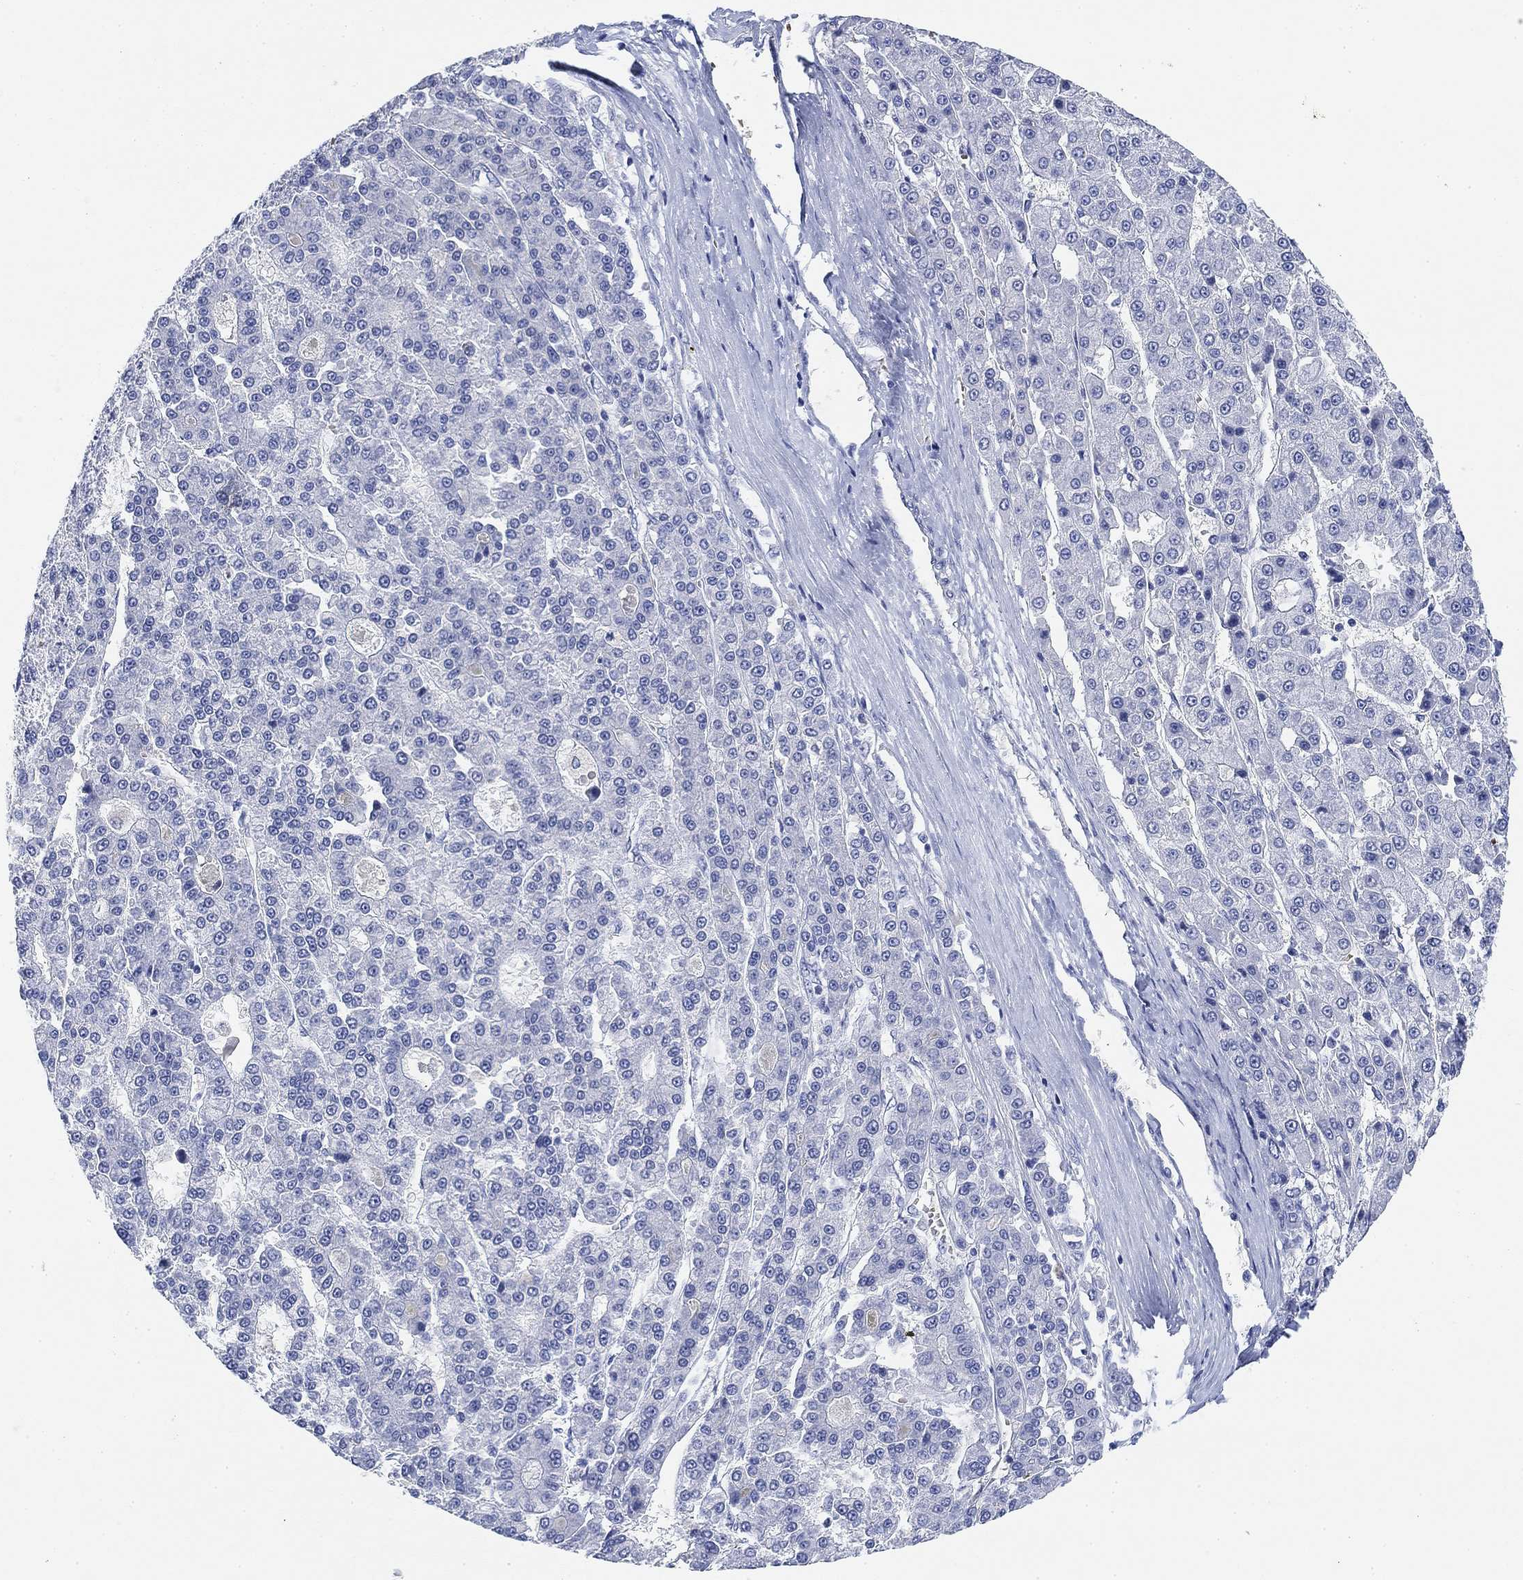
{"staining": {"intensity": "negative", "quantity": "none", "location": "none"}, "tissue": "liver cancer", "cell_type": "Tumor cells", "image_type": "cancer", "snomed": [{"axis": "morphology", "description": "Carcinoma, Hepatocellular, NOS"}, {"axis": "topography", "description": "Liver"}], "caption": "Human liver cancer stained for a protein using immunohistochemistry displays no staining in tumor cells.", "gene": "PAX6", "patient": {"sex": "male", "age": 70}}